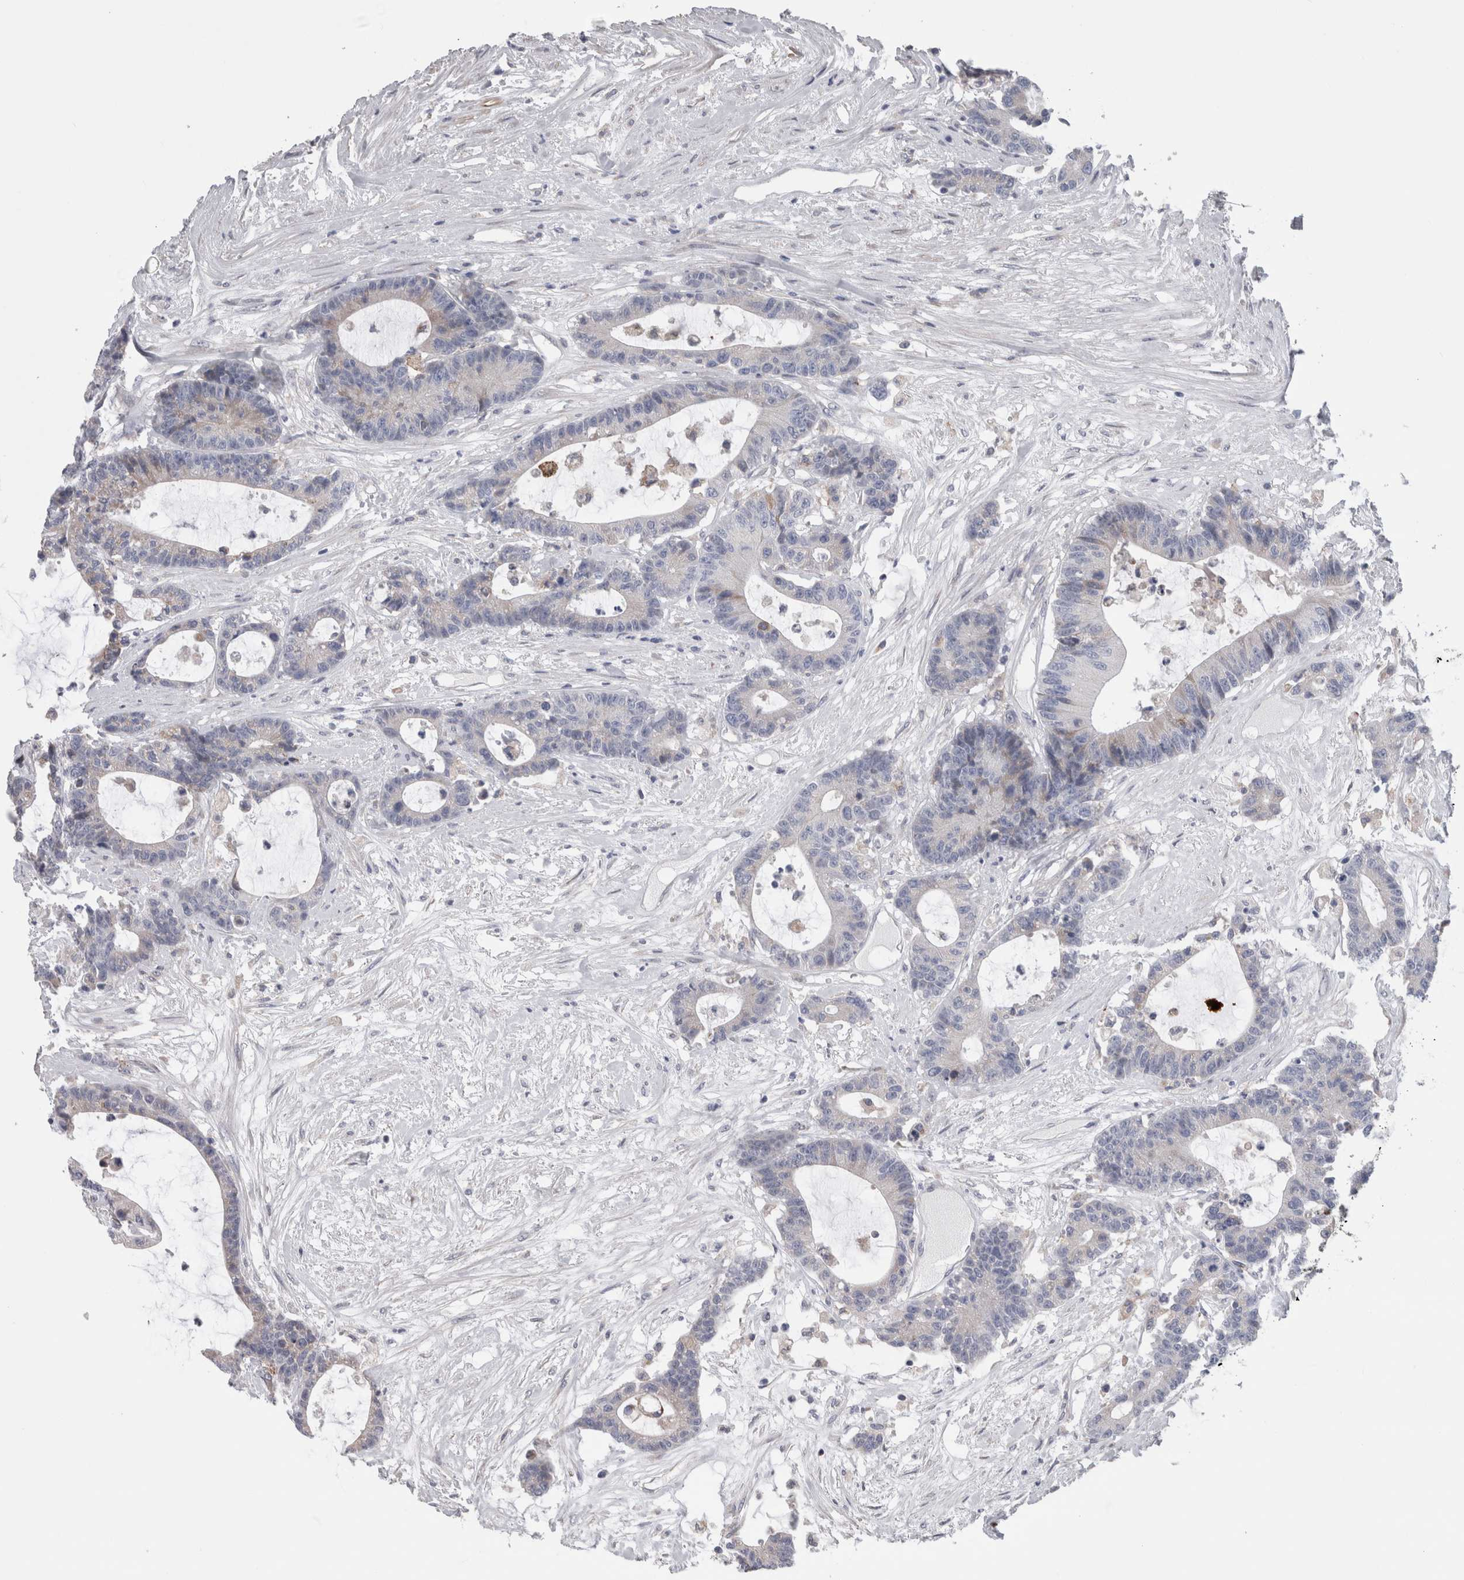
{"staining": {"intensity": "negative", "quantity": "none", "location": "none"}, "tissue": "colorectal cancer", "cell_type": "Tumor cells", "image_type": "cancer", "snomed": [{"axis": "morphology", "description": "Adenocarcinoma, NOS"}, {"axis": "topography", "description": "Colon"}], "caption": "Protein analysis of colorectal adenocarcinoma displays no significant staining in tumor cells.", "gene": "GDAP1", "patient": {"sex": "female", "age": 84}}